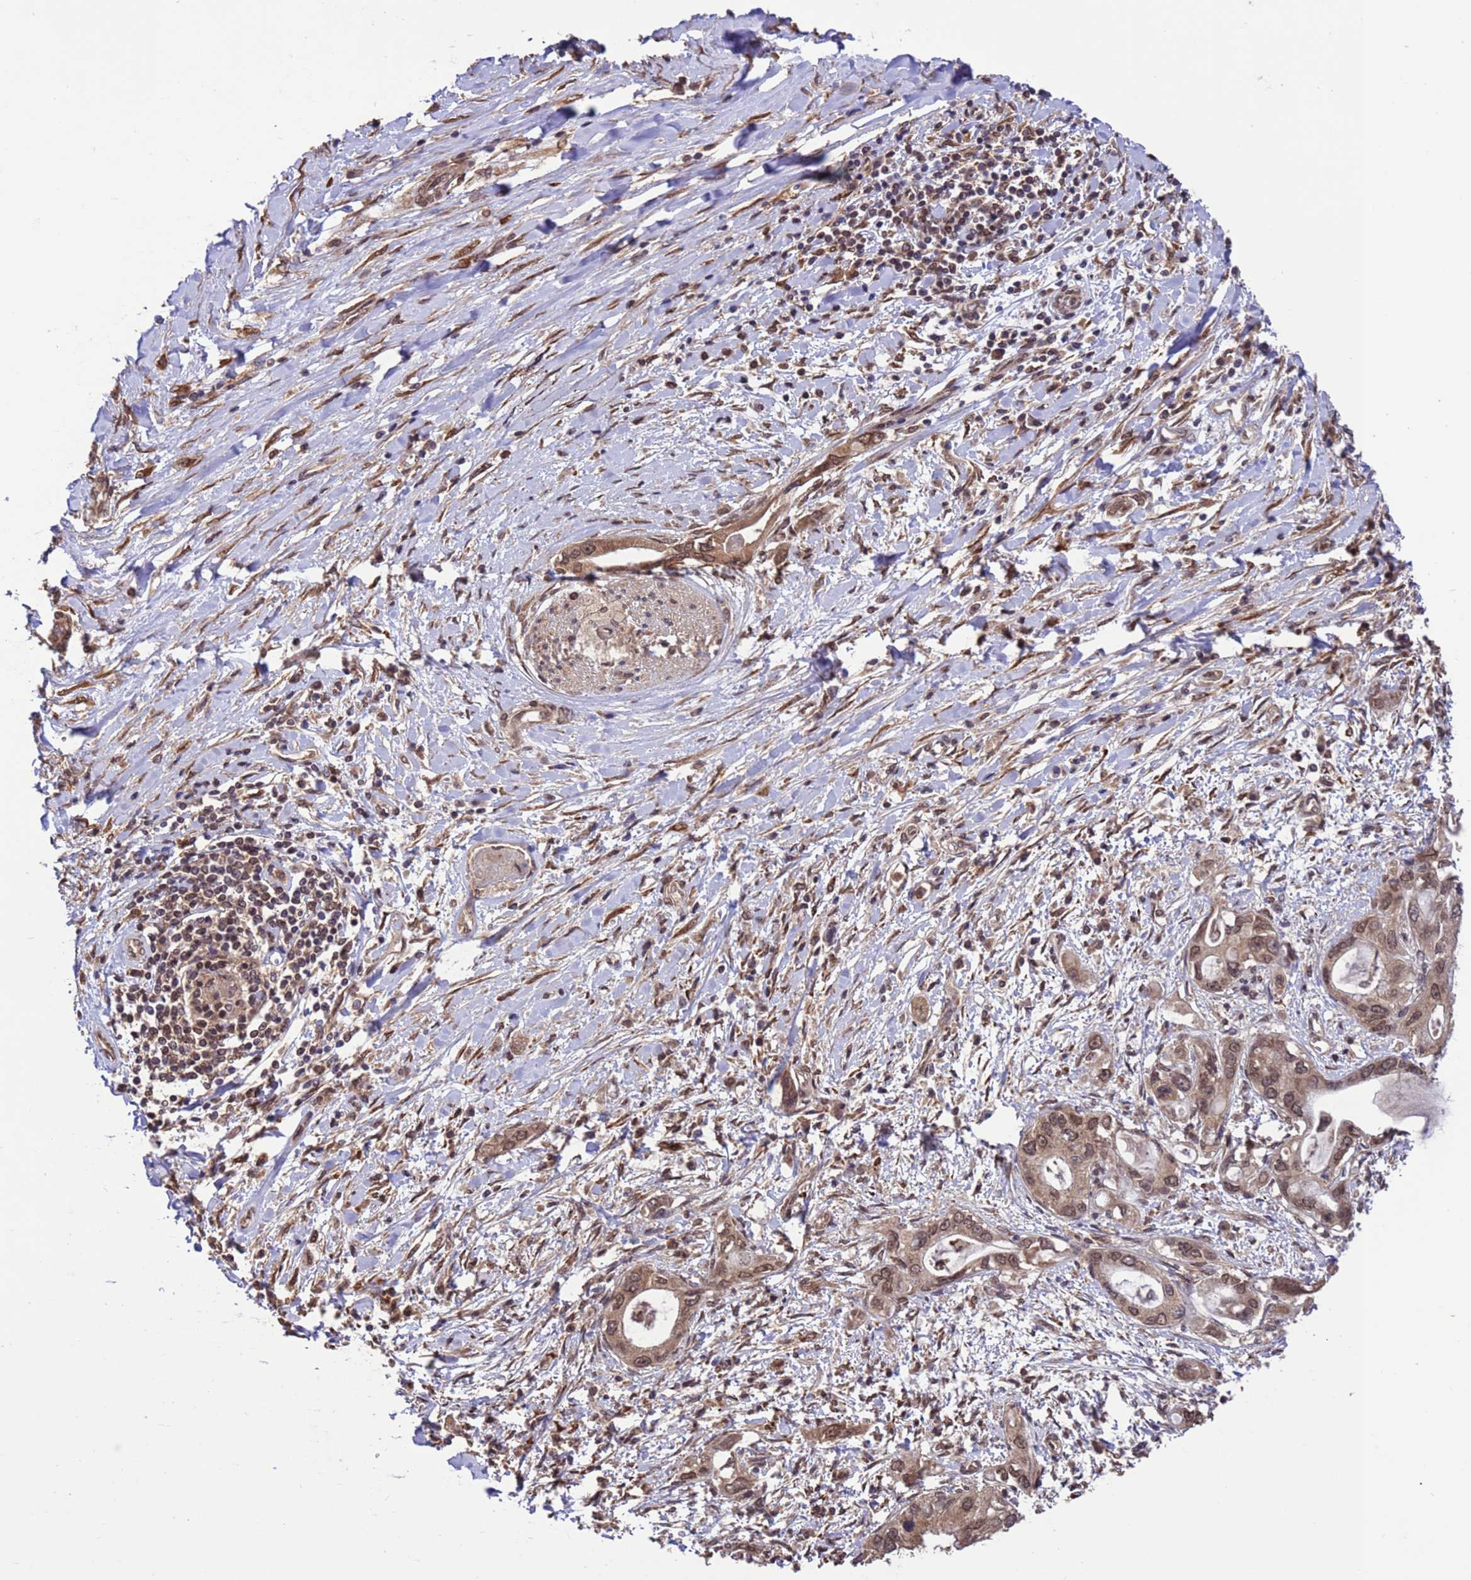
{"staining": {"intensity": "moderate", "quantity": ">75%", "location": "nuclear"}, "tissue": "pancreatic cancer", "cell_type": "Tumor cells", "image_type": "cancer", "snomed": [{"axis": "morphology", "description": "Inflammation, NOS"}, {"axis": "morphology", "description": "Adenocarcinoma, NOS"}, {"axis": "topography", "description": "Pancreas"}], "caption": "Immunohistochemical staining of human pancreatic cancer (adenocarcinoma) reveals moderate nuclear protein staining in about >75% of tumor cells. (DAB IHC, brown staining for protein, blue staining for nuclei).", "gene": "VSTM4", "patient": {"sex": "female", "age": 56}}